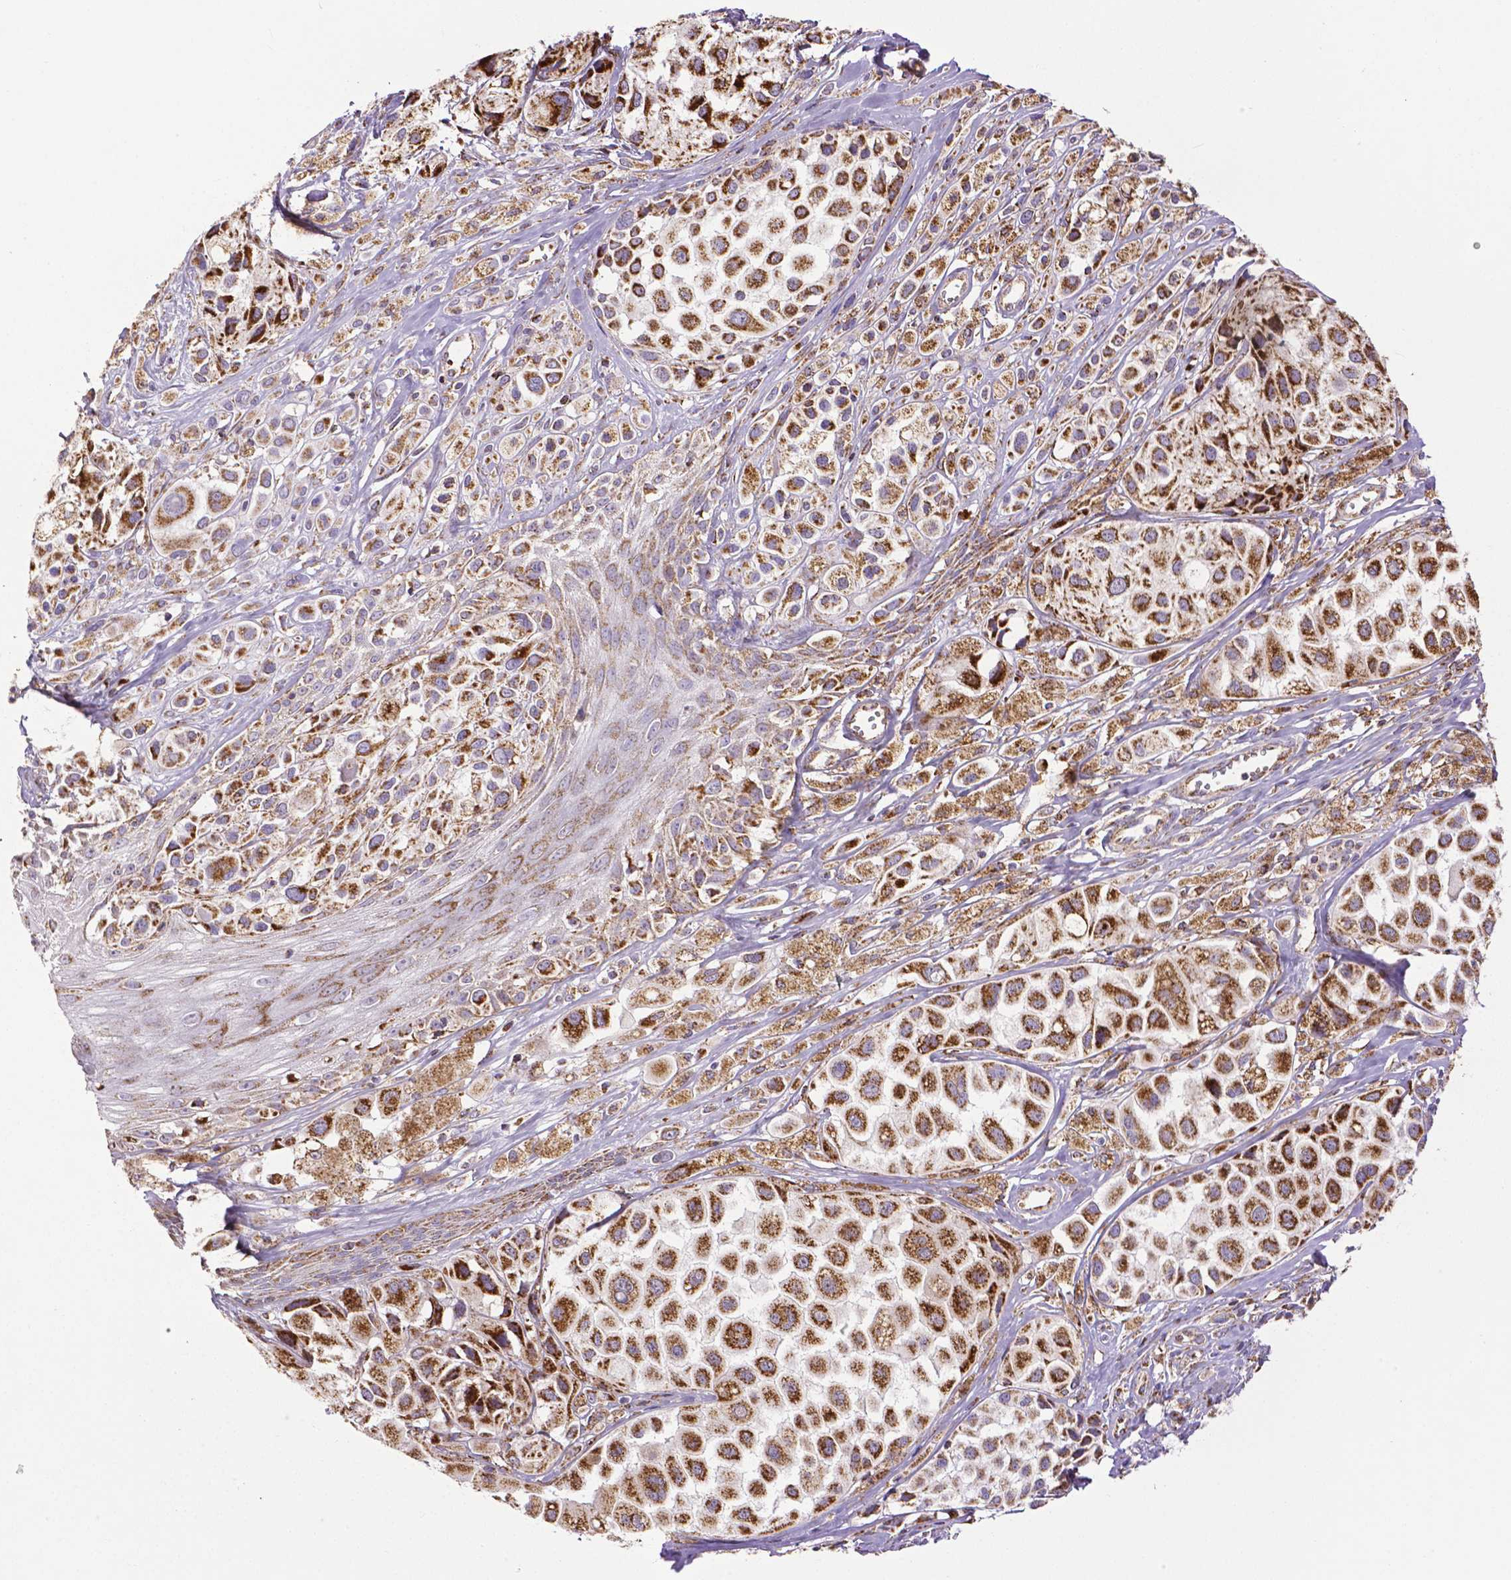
{"staining": {"intensity": "strong", "quantity": ">75%", "location": "cytoplasmic/membranous"}, "tissue": "melanoma", "cell_type": "Tumor cells", "image_type": "cancer", "snomed": [{"axis": "morphology", "description": "Malignant melanoma, NOS"}, {"axis": "topography", "description": "Skin"}], "caption": "Immunohistochemical staining of malignant melanoma reveals high levels of strong cytoplasmic/membranous protein positivity in about >75% of tumor cells. The protein is shown in brown color, while the nuclei are stained blue.", "gene": "MACC1", "patient": {"sex": "male", "age": 77}}